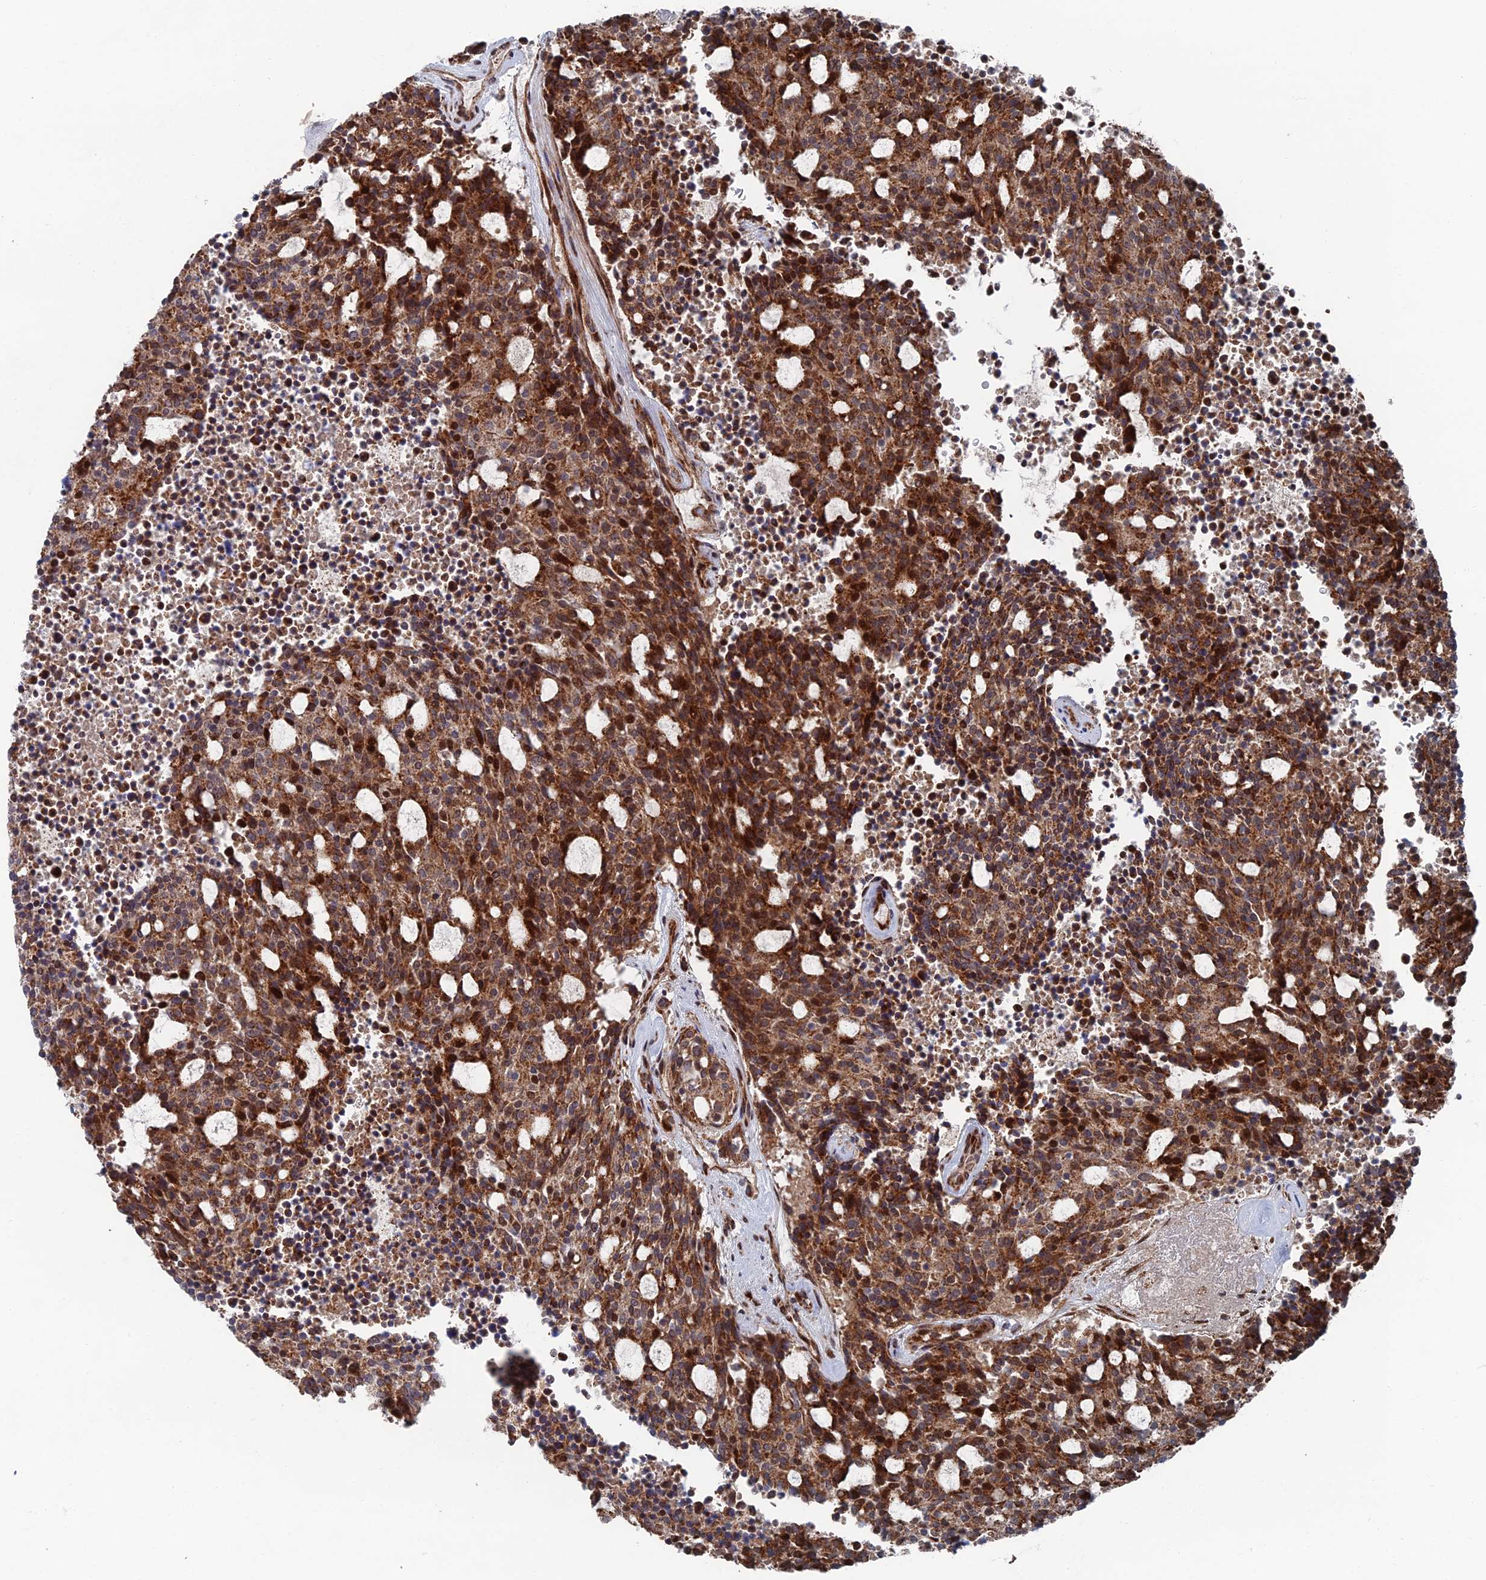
{"staining": {"intensity": "strong", "quantity": ">75%", "location": "cytoplasmic/membranous,nuclear"}, "tissue": "carcinoid", "cell_type": "Tumor cells", "image_type": "cancer", "snomed": [{"axis": "morphology", "description": "Carcinoid, malignant, NOS"}, {"axis": "topography", "description": "Pancreas"}], "caption": "Protein staining of malignant carcinoid tissue exhibits strong cytoplasmic/membranous and nuclear staining in about >75% of tumor cells. (brown staining indicates protein expression, while blue staining denotes nuclei).", "gene": "GTF2IRD1", "patient": {"sex": "female", "age": 54}}